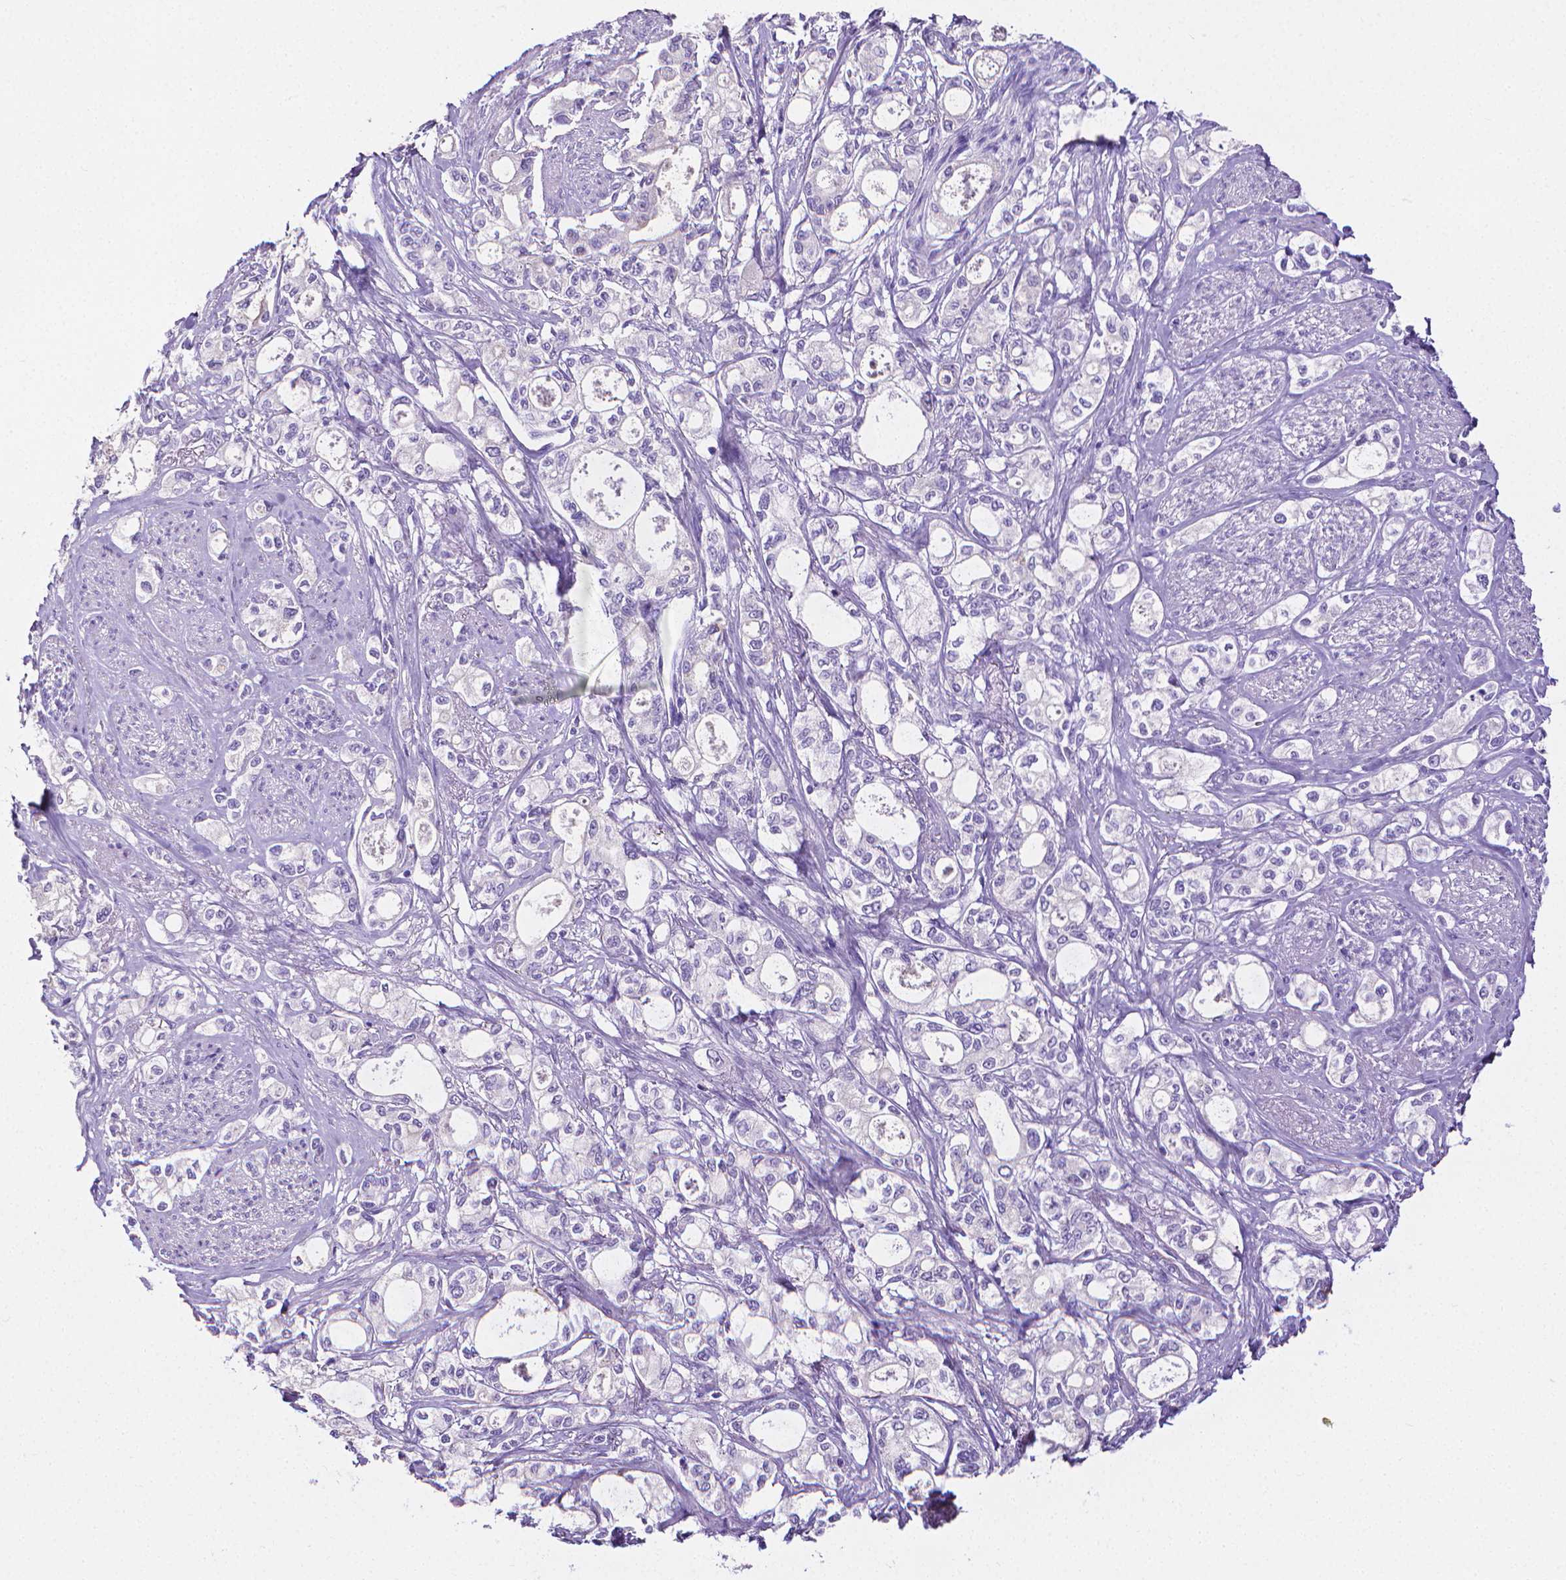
{"staining": {"intensity": "negative", "quantity": "none", "location": "none"}, "tissue": "stomach cancer", "cell_type": "Tumor cells", "image_type": "cancer", "snomed": [{"axis": "morphology", "description": "Adenocarcinoma, NOS"}, {"axis": "topography", "description": "Stomach"}], "caption": "Tumor cells show no significant positivity in stomach cancer (adenocarcinoma).", "gene": "MMP9", "patient": {"sex": "male", "age": 63}}